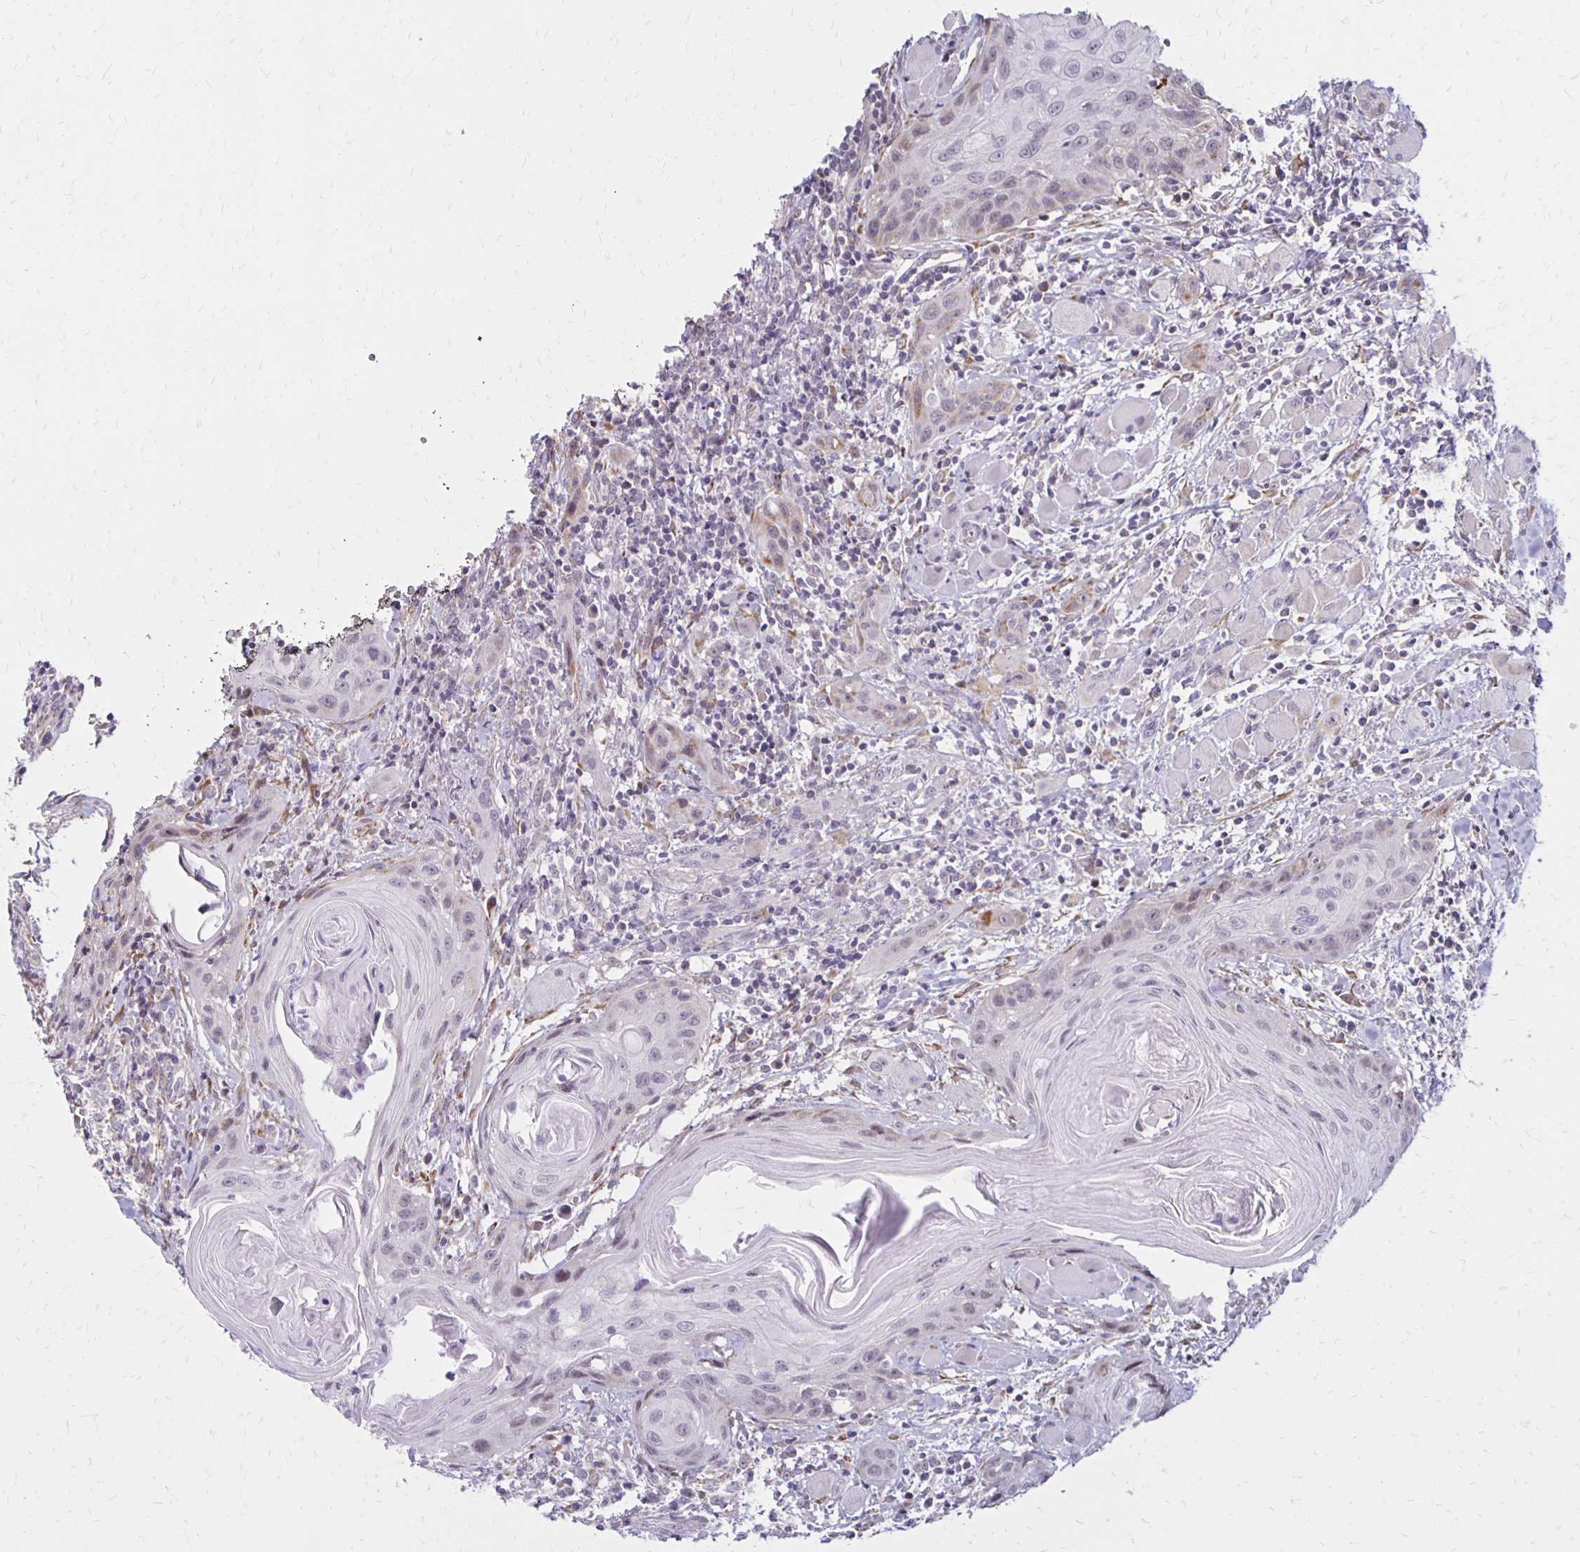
{"staining": {"intensity": "weak", "quantity": "25%-75%", "location": "nuclear"}, "tissue": "head and neck cancer", "cell_type": "Tumor cells", "image_type": "cancer", "snomed": [{"axis": "morphology", "description": "Squamous cell carcinoma, NOS"}, {"axis": "topography", "description": "Oral tissue"}, {"axis": "topography", "description": "Head-Neck"}], "caption": "Squamous cell carcinoma (head and neck) stained with a protein marker displays weak staining in tumor cells.", "gene": "DAGLA", "patient": {"sex": "male", "age": 58}}